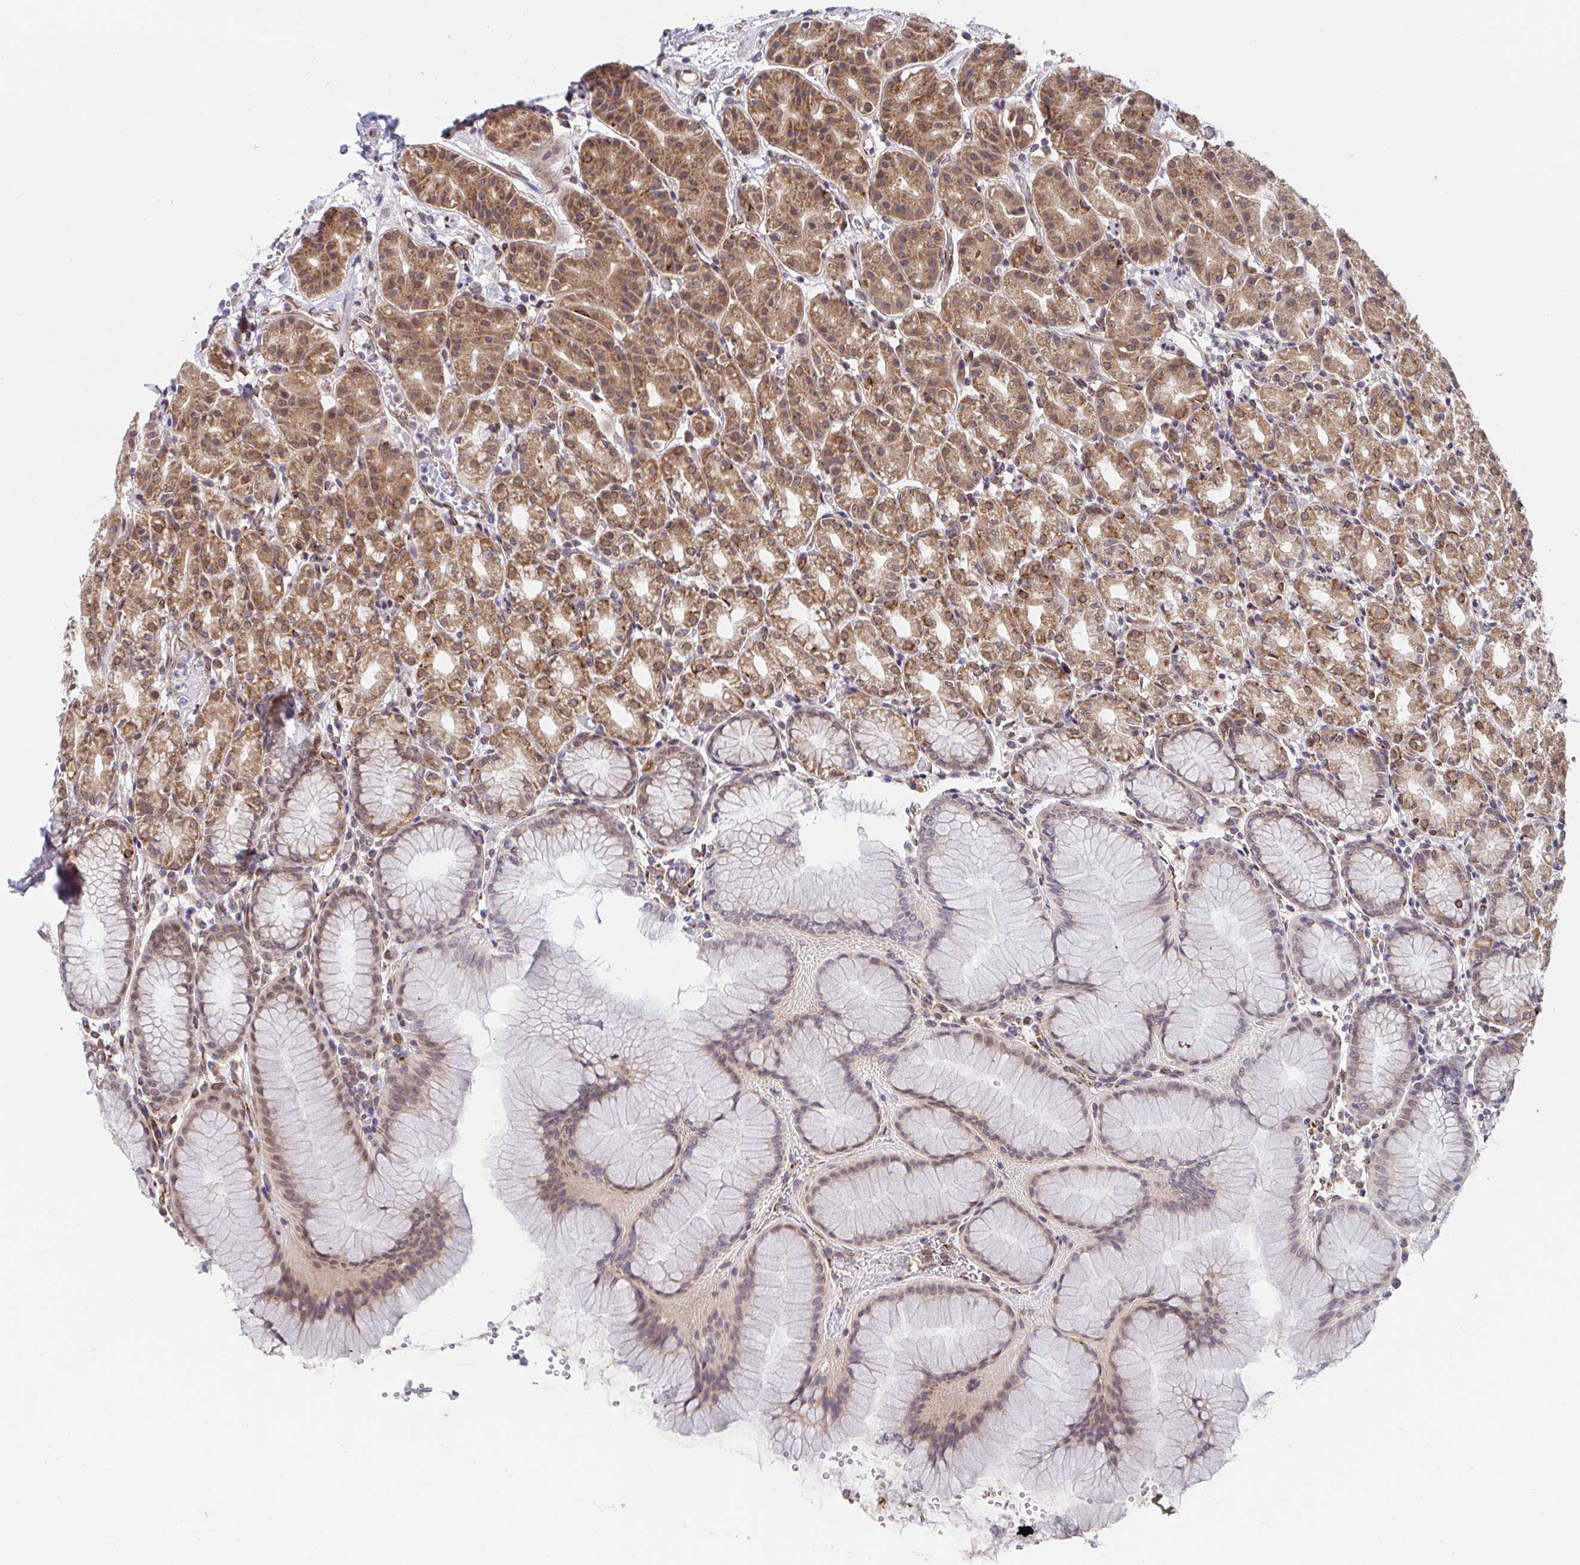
{"staining": {"intensity": "moderate", "quantity": ">75%", "location": "cytoplasmic/membranous,nuclear"}, "tissue": "stomach", "cell_type": "Glandular cells", "image_type": "normal", "snomed": [{"axis": "morphology", "description": "Normal tissue, NOS"}, {"axis": "topography", "description": "Stomach"}], "caption": "High-magnification brightfield microscopy of normal stomach stained with DAB (brown) and counterstained with hematoxylin (blue). glandular cells exhibit moderate cytoplasmic/membranous,nuclear expression is appreciated in approximately>75% of cells.", "gene": "ATP5MJ", "patient": {"sex": "female", "age": 57}}